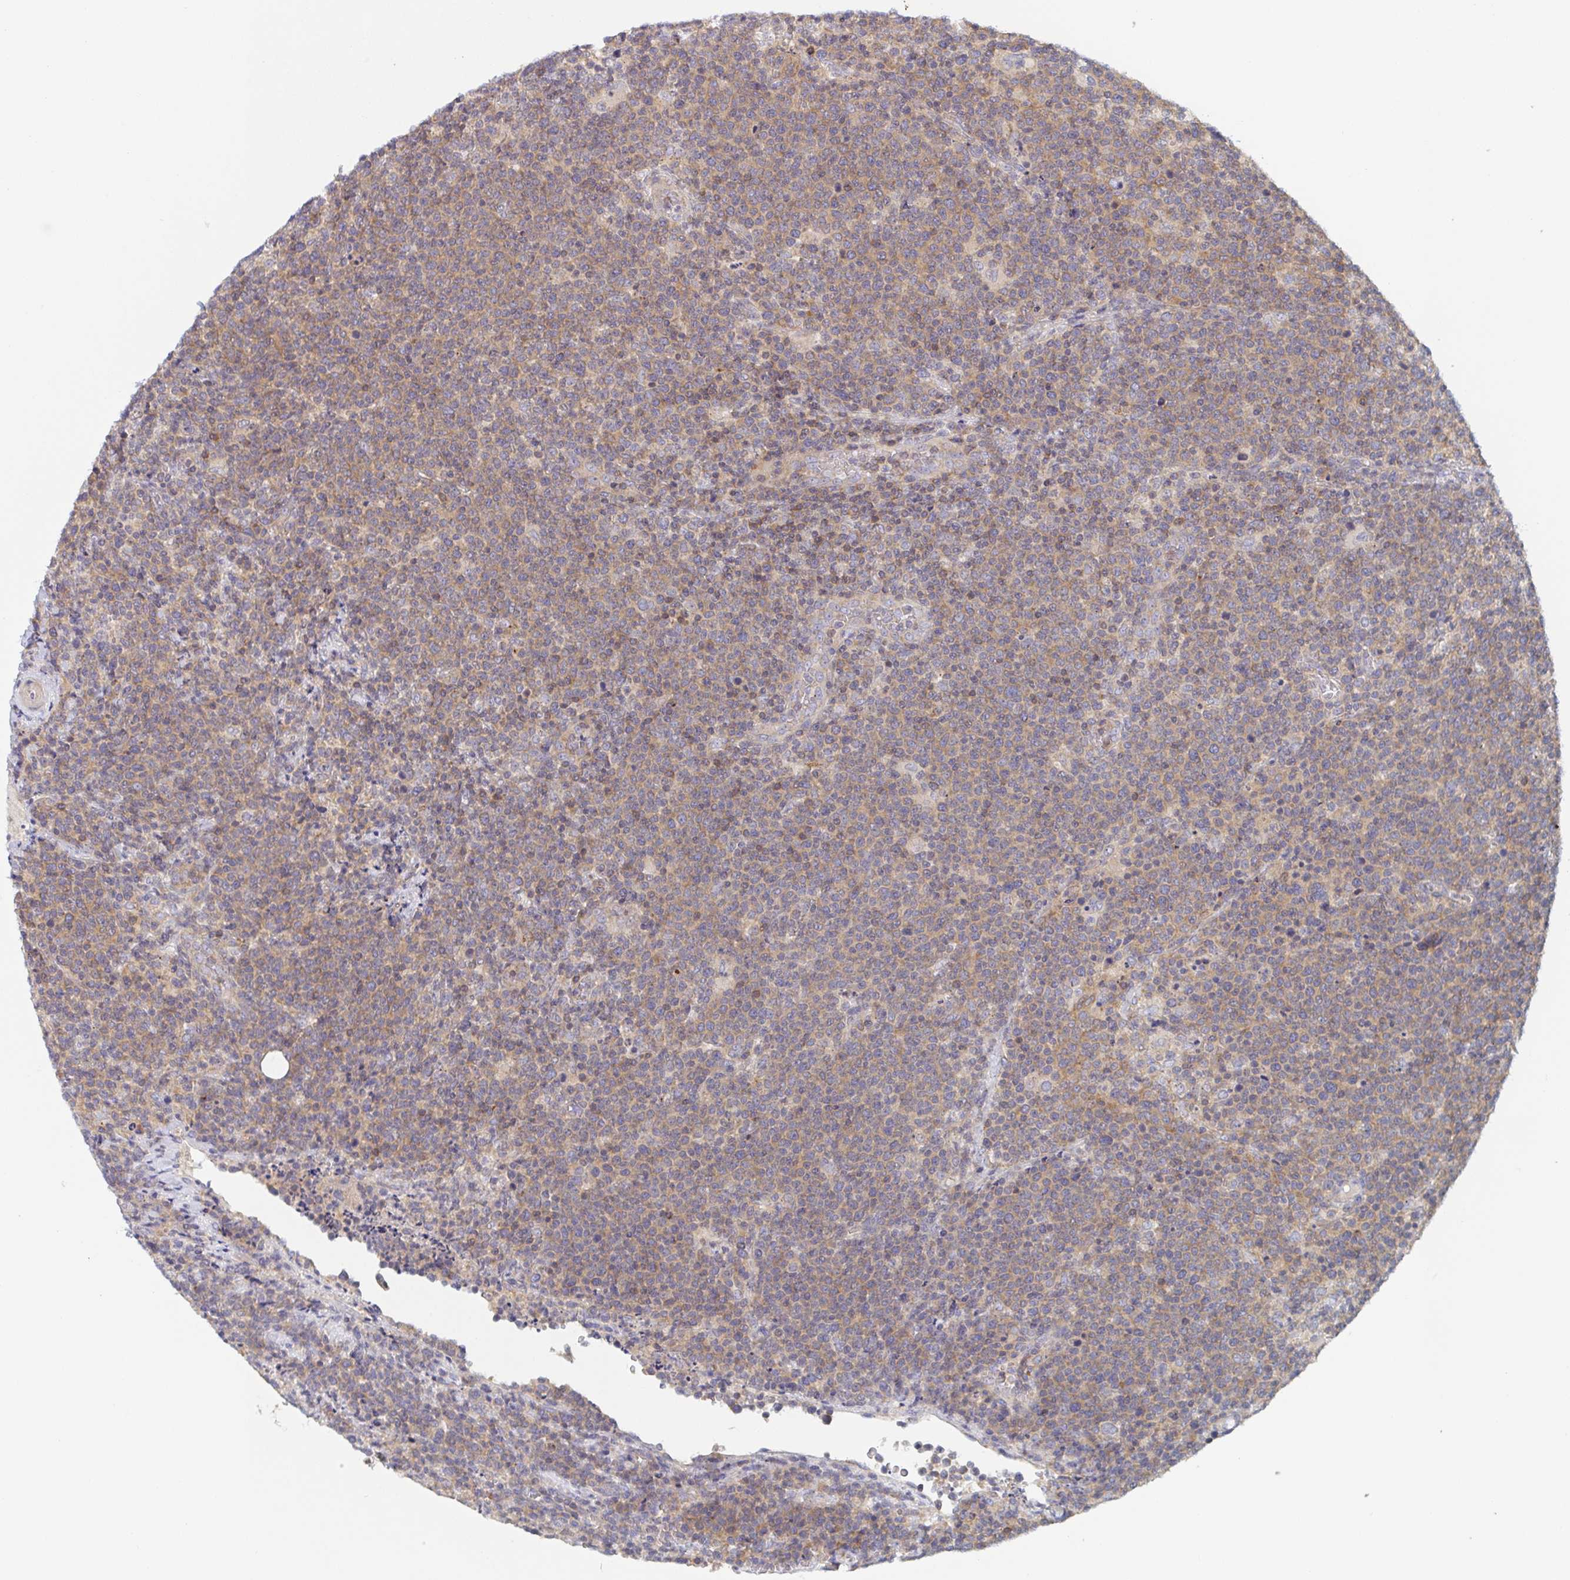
{"staining": {"intensity": "weak", "quantity": "25%-75%", "location": "cytoplasmic/membranous"}, "tissue": "lymphoma", "cell_type": "Tumor cells", "image_type": "cancer", "snomed": [{"axis": "morphology", "description": "Malignant lymphoma, non-Hodgkin's type, High grade"}, {"axis": "topography", "description": "Lymph node"}], "caption": "A high-resolution image shows immunohistochemistry staining of malignant lymphoma, non-Hodgkin's type (high-grade), which exhibits weak cytoplasmic/membranous positivity in about 25%-75% of tumor cells.", "gene": "TUFT1", "patient": {"sex": "male", "age": 61}}